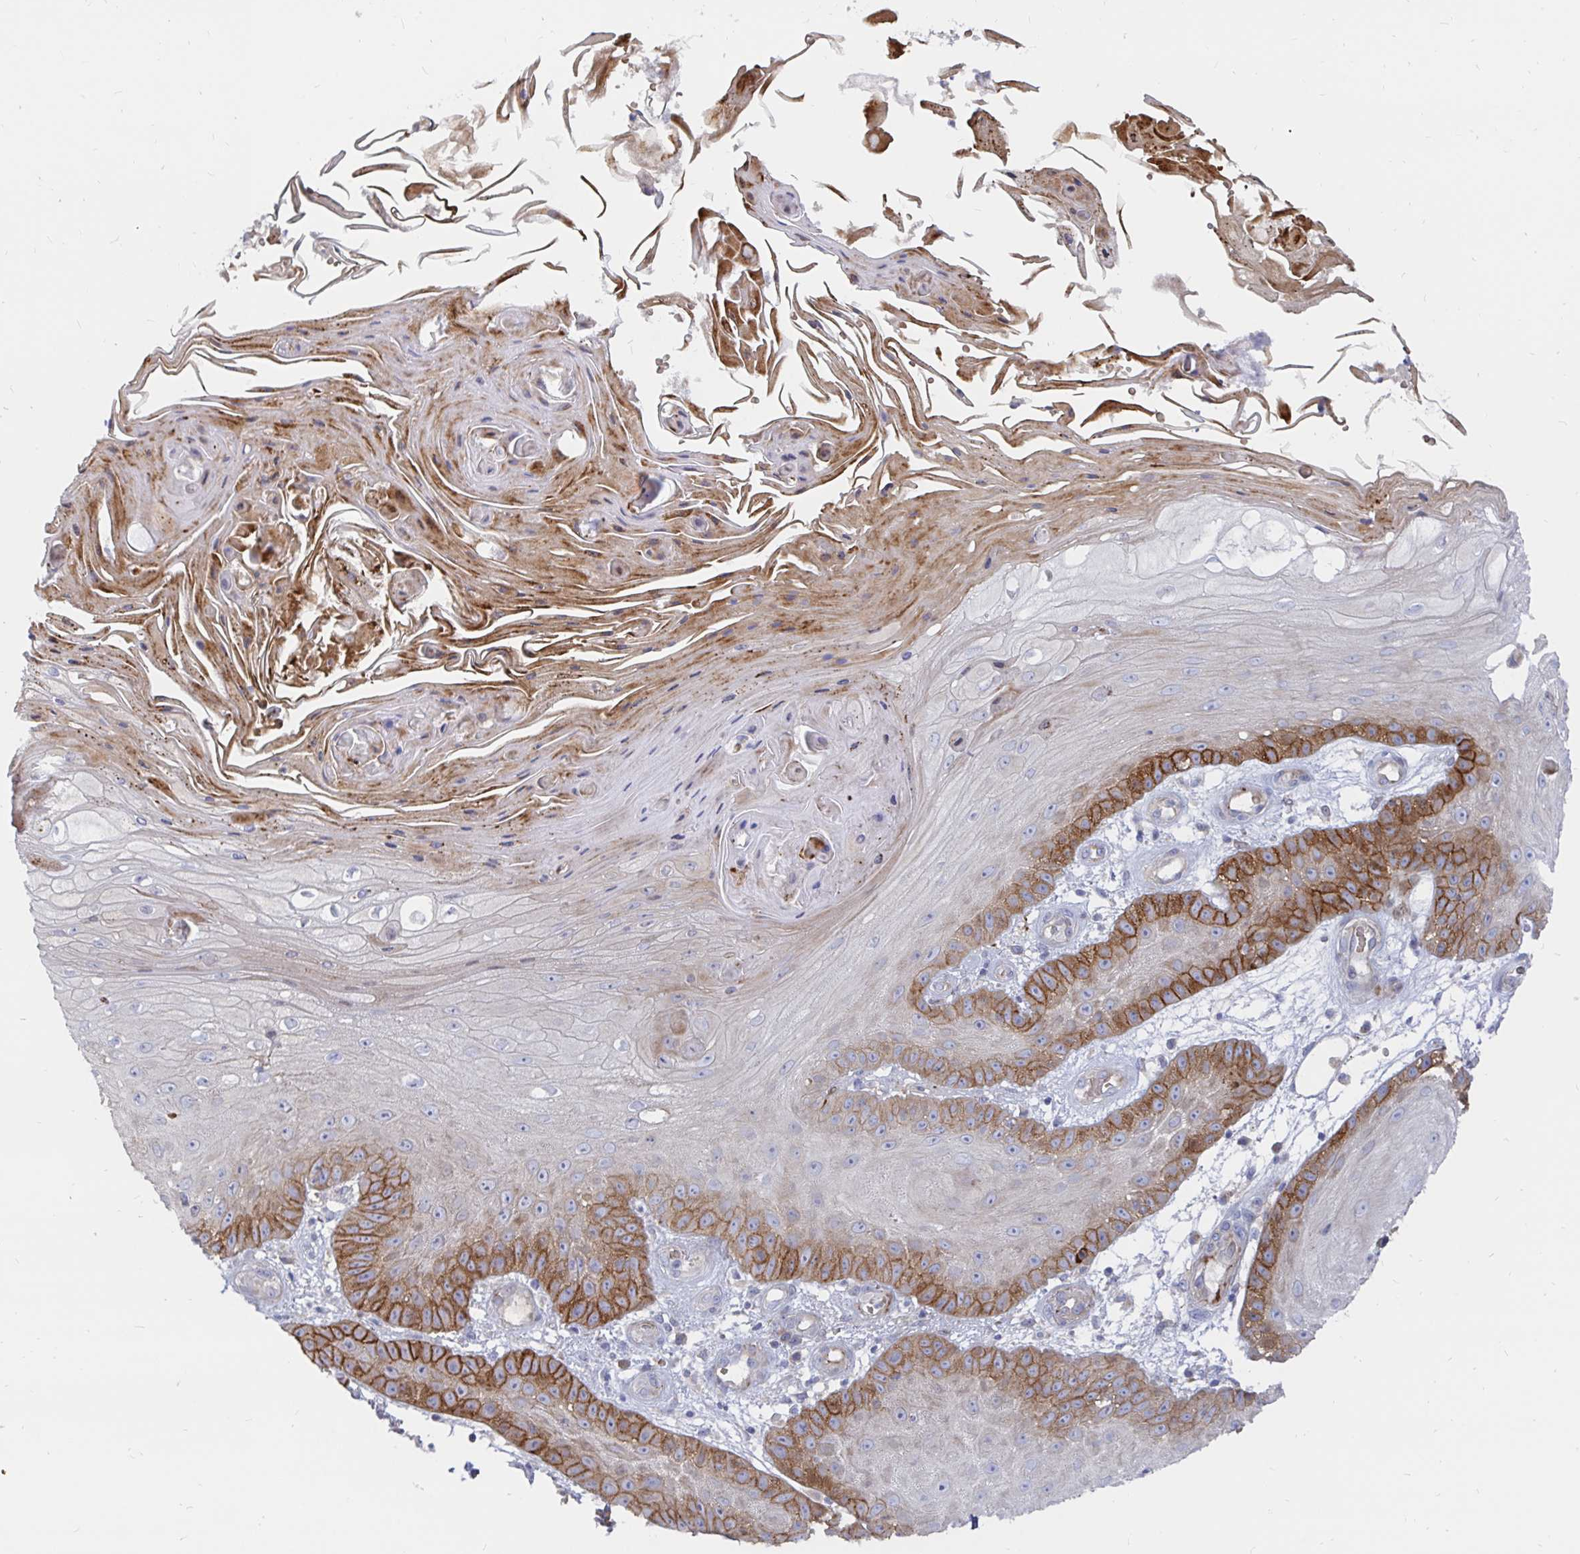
{"staining": {"intensity": "strong", "quantity": "<25%", "location": "cytoplasmic/membranous"}, "tissue": "skin cancer", "cell_type": "Tumor cells", "image_type": "cancer", "snomed": [{"axis": "morphology", "description": "Squamous cell carcinoma, NOS"}, {"axis": "topography", "description": "Skin"}], "caption": "Skin cancer was stained to show a protein in brown. There is medium levels of strong cytoplasmic/membranous expression in about <25% of tumor cells.", "gene": "KCTD19", "patient": {"sex": "male", "age": 70}}